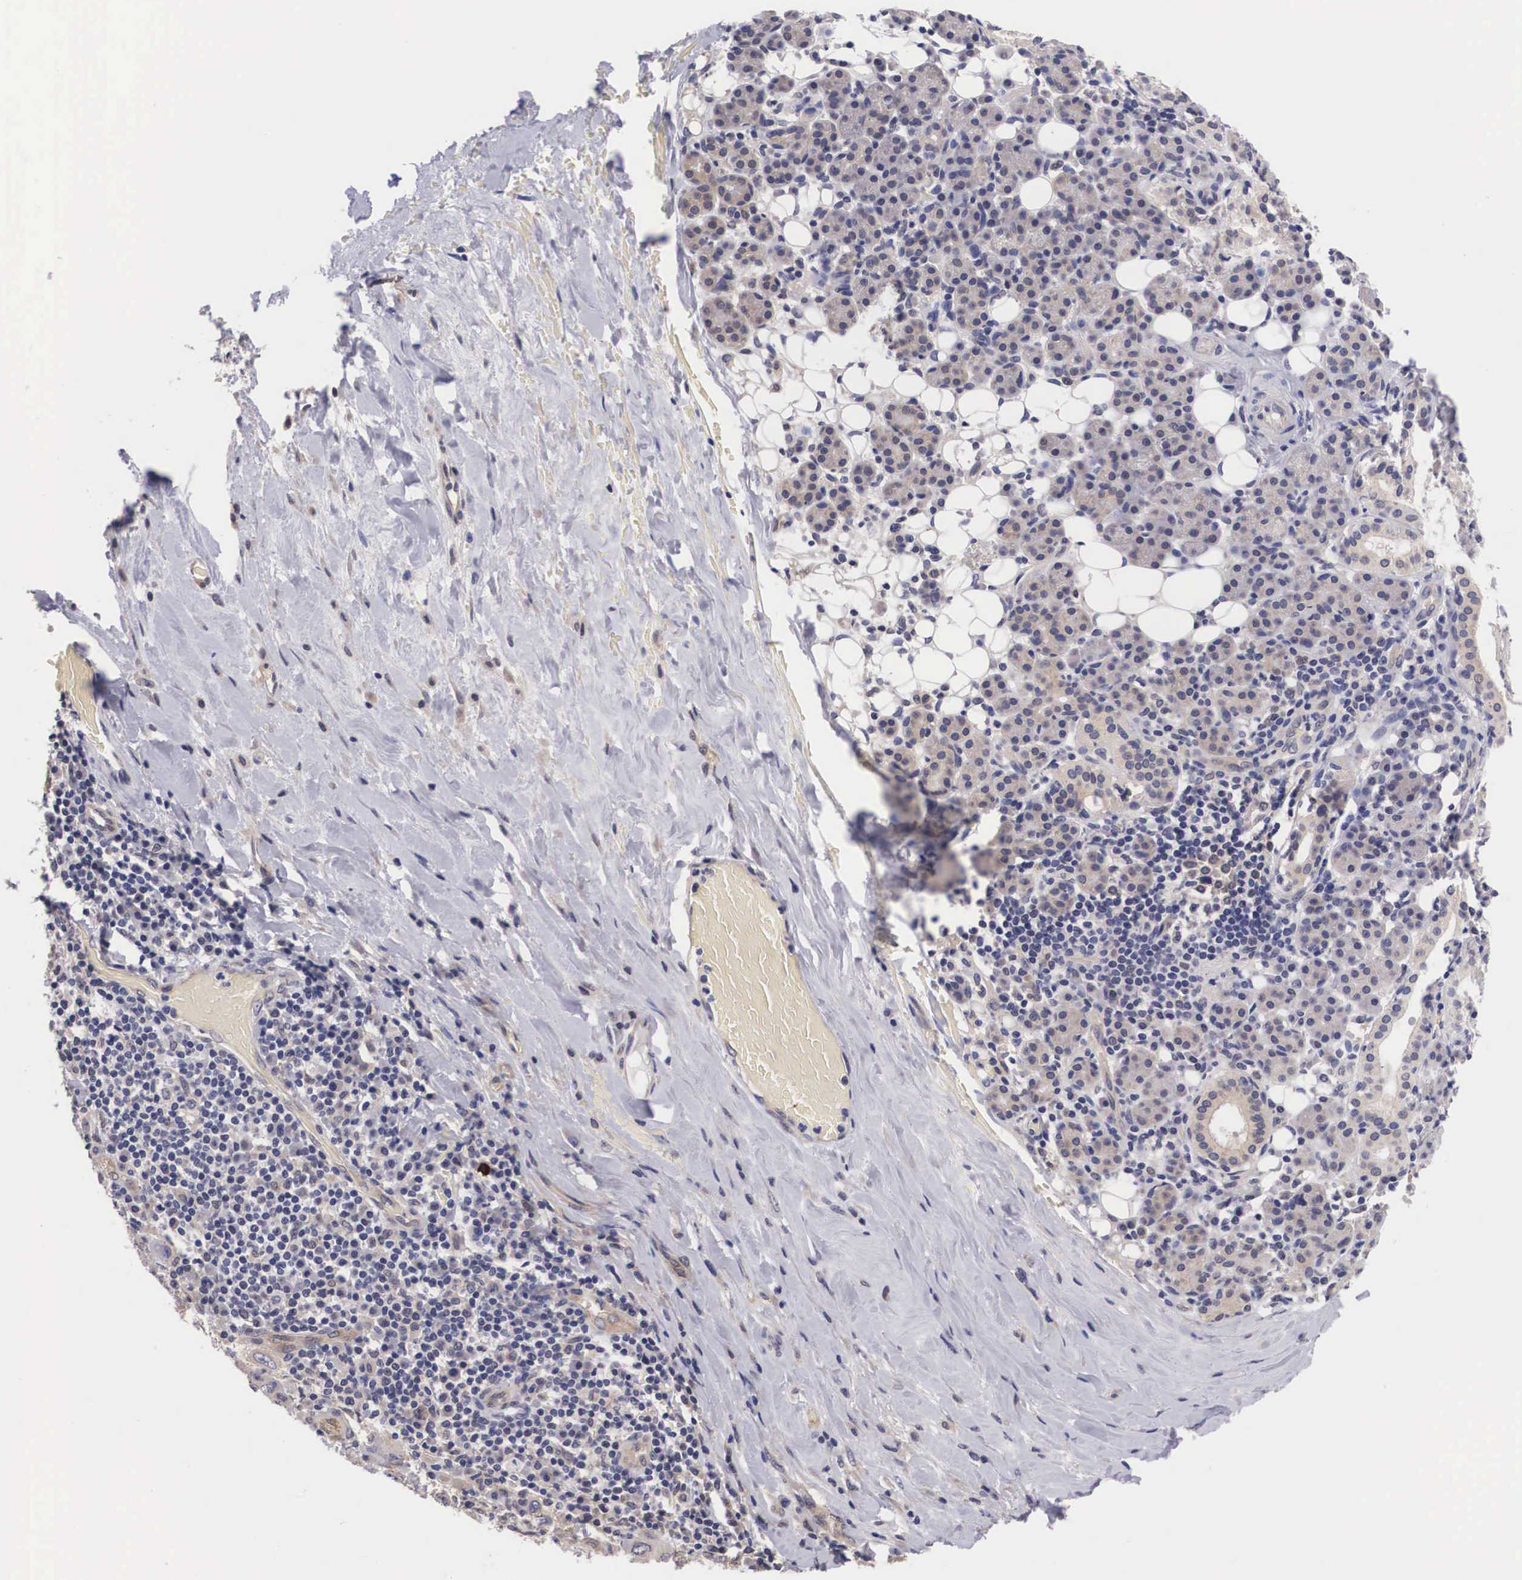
{"staining": {"intensity": "weak", "quantity": "<25%", "location": "cytoplasmic/membranous"}, "tissue": "skin cancer", "cell_type": "Tumor cells", "image_type": "cancer", "snomed": [{"axis": "morphology", "description": "Squamous cell carcinoma, NOS"}, {"axis": "topography", "description": "Skin"}], "caption": "DAB immunohistochemical staining of skin cancer shows no significant staining in tumor cells. (DAB IHC visualized using brightfield microscopy, high magnification).", "gene": "OTX2", "patient": {"sex": "male", "age": 84}}